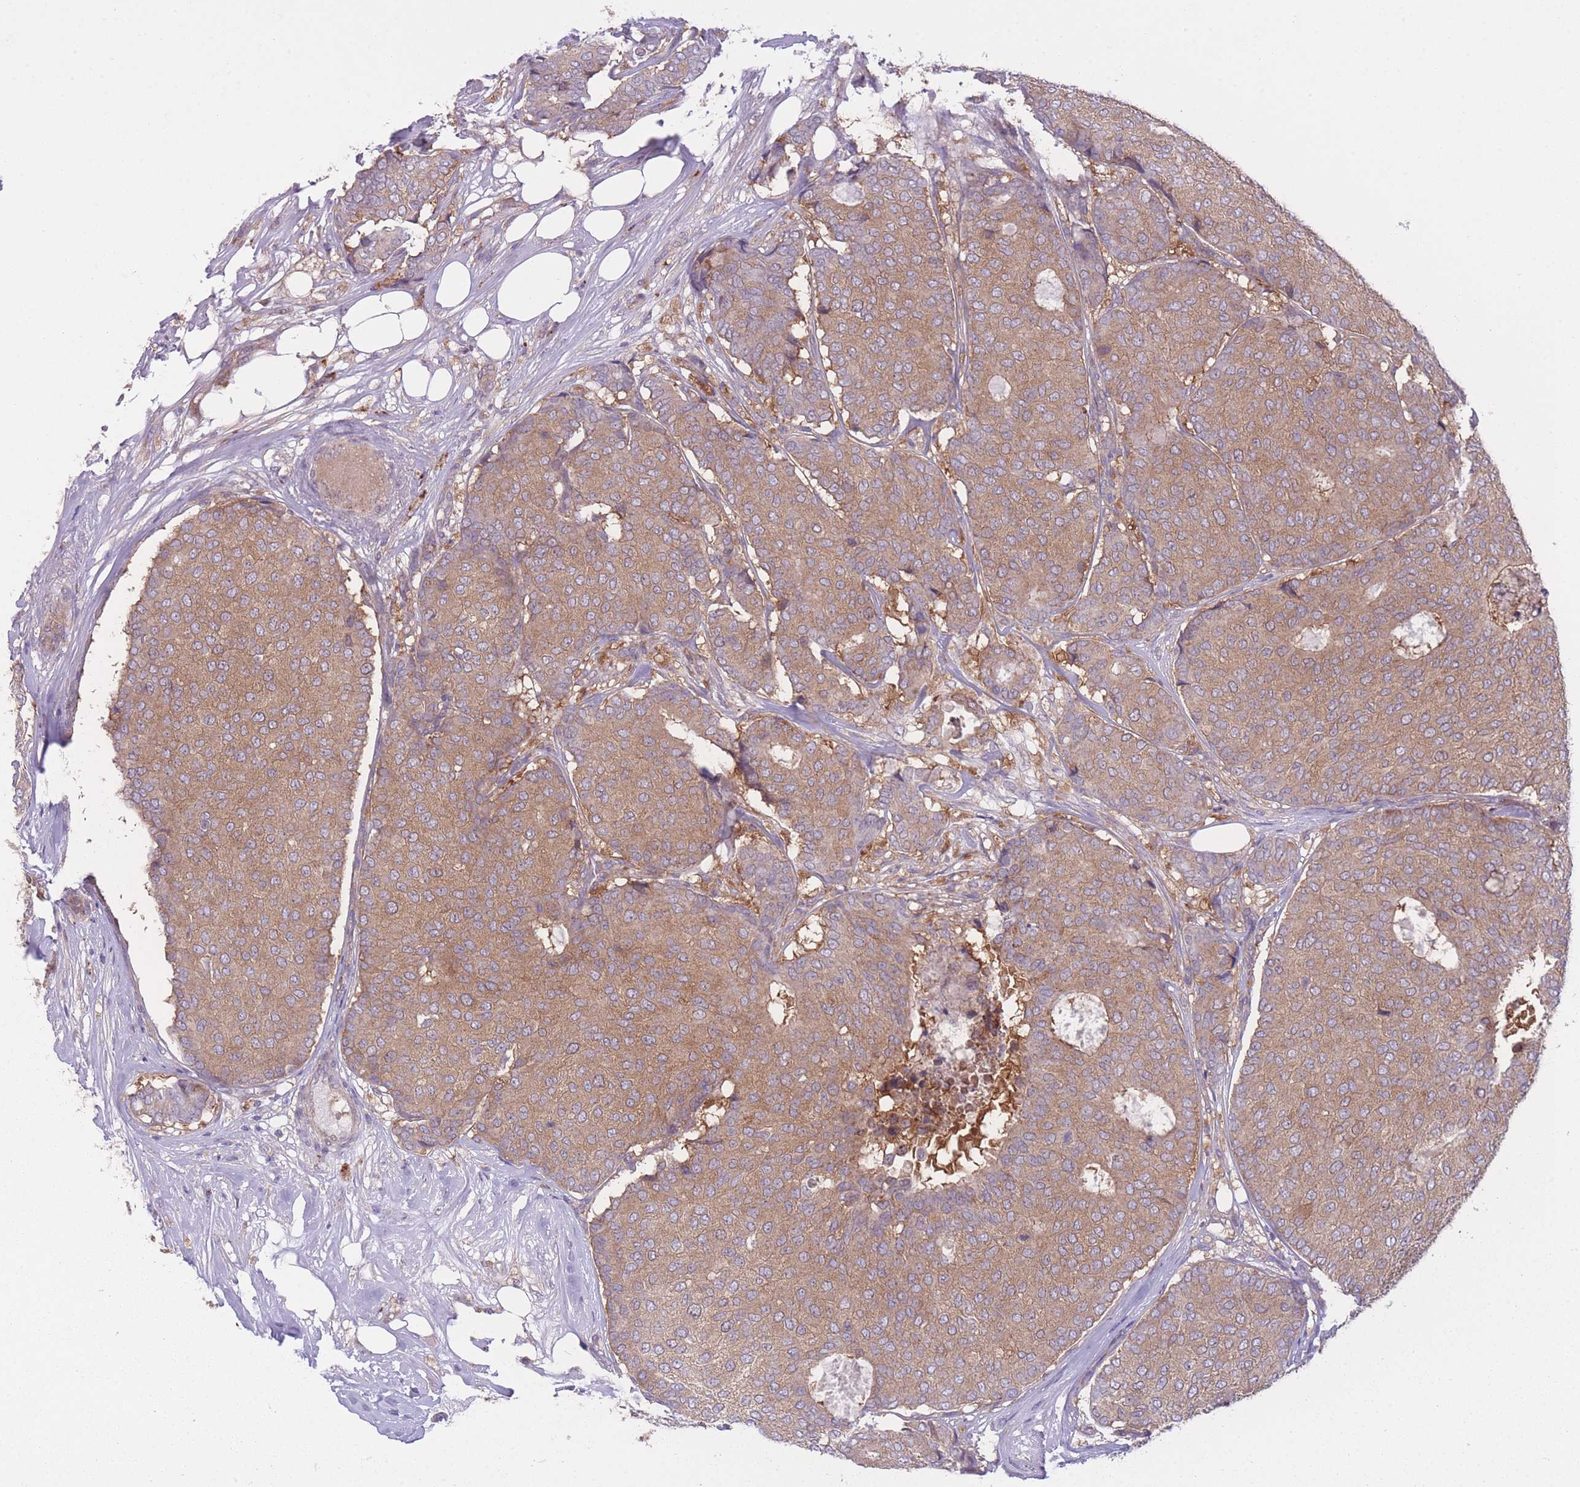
{"staining": {"intensity": "moderate", "quantity": ">75%", "location": "cytoplasmic/membranous"}, "tissue": "breast cancer", "cell_type": "Tumor cells", "image_type": "cancer", "snomed": [{"axis": "morphology", "description": "Duct carcinoma"}, {"axis": "topography", "description": "Breast"}], "caption": "Immunohistochemistry (IHC) (DAB (3,3'-diaminobenzidine)) staining of human breast cancer exhibits moderate cytoplasmic/membranous protein positivity in approximately >75% of tumor cells. (DAB (3,3'-diaminobenzidine) = brown stain, brightfield microscopy at high magnification).", "gene": "CCT6B", "patient": {"sex": "female", "age": 75}}